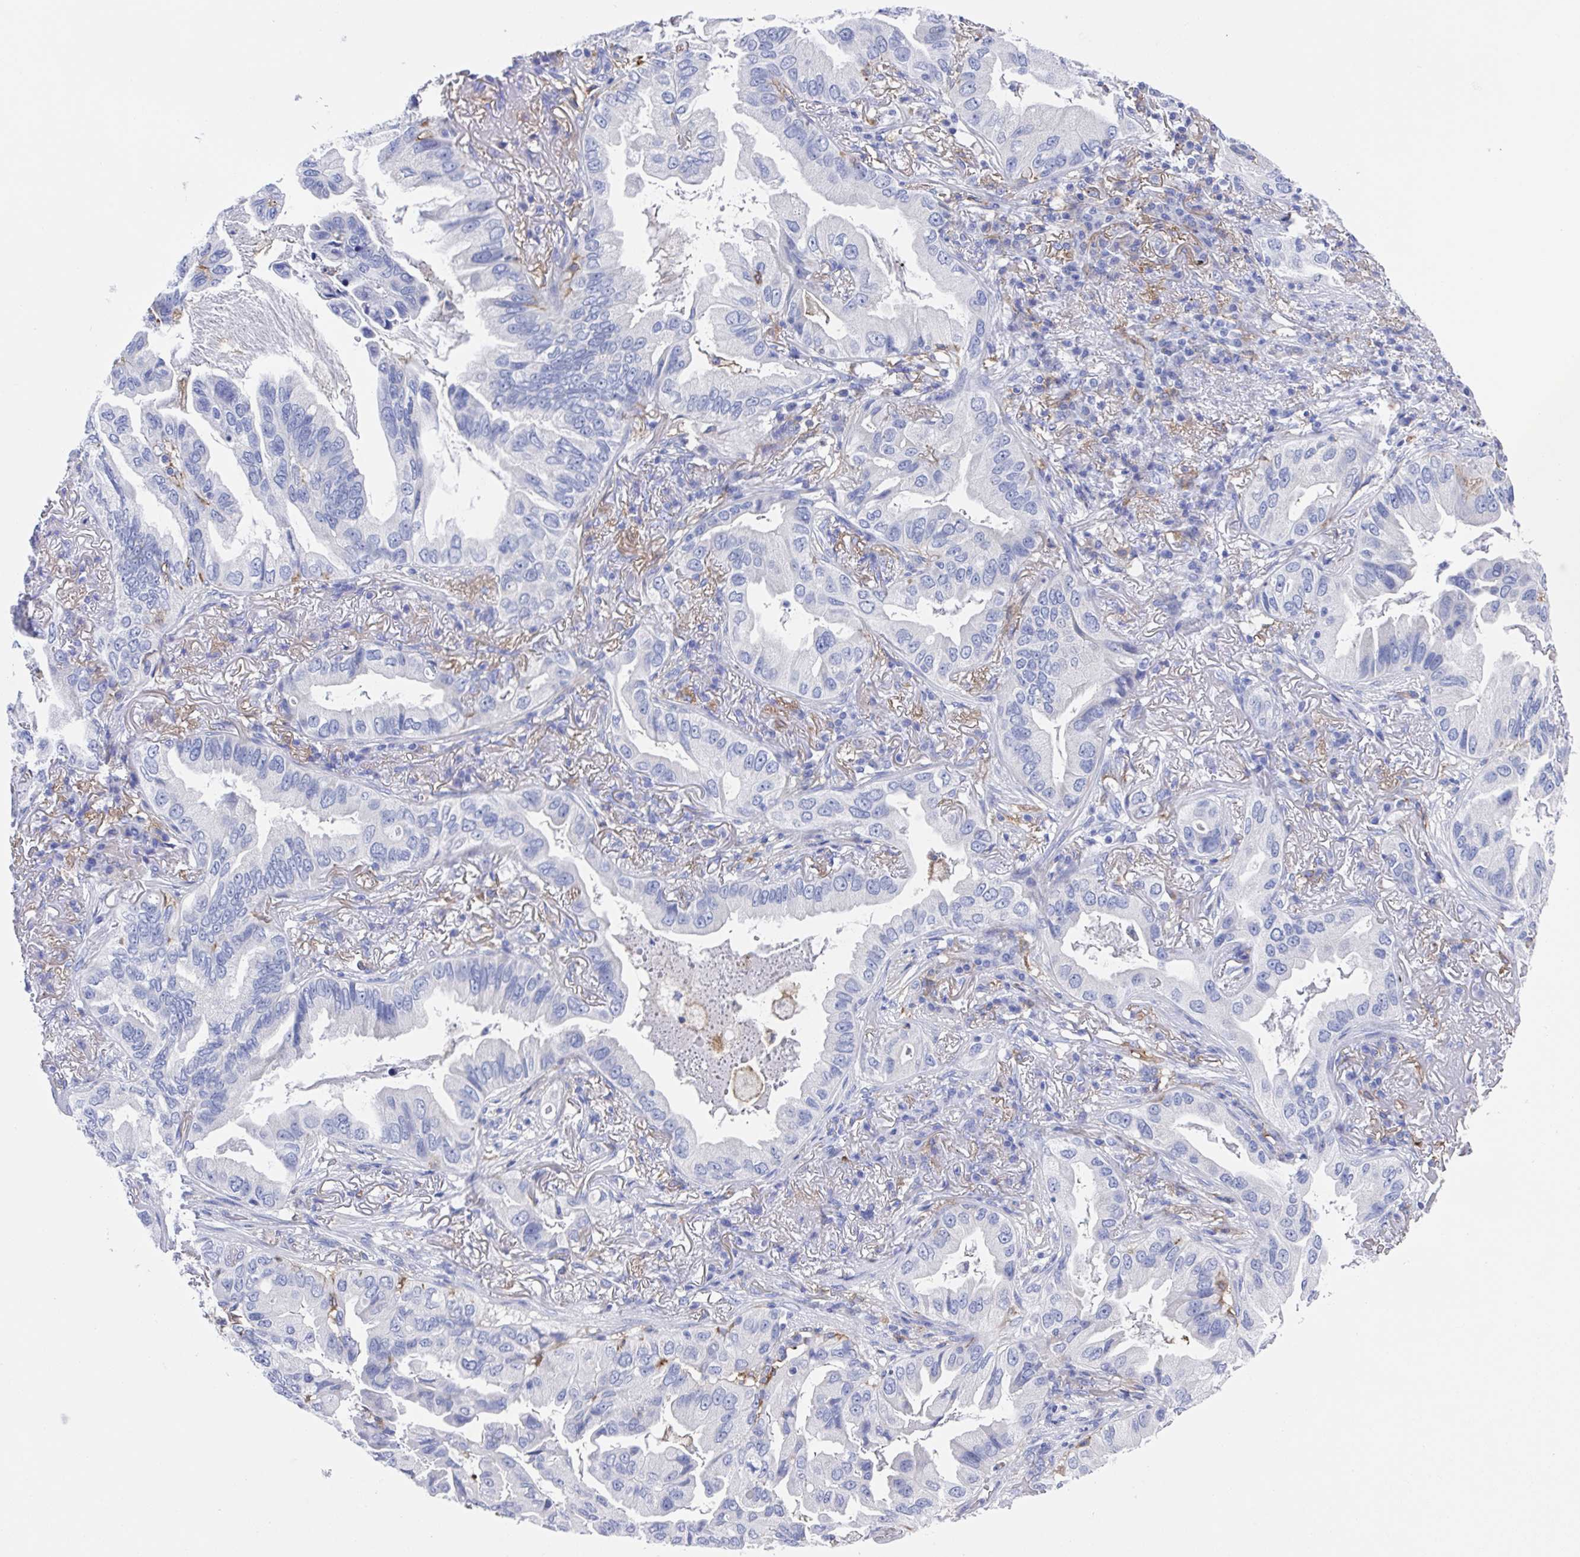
{"staining": {"intensity": "negative", "quantity": "none", "location": "none"}, "tissue": "lung cancer", "cell_type": "Tumor cells", "image_type": "cancer", "snomed": [{"axis": "morphology", "description": "Adenocarcinoma, NOS"}, {"axis": "topography", "description": "Lung"}], "caption": "DAB immunohistochemical staining of adenocarcinoma (lung) shows no significant positivity in tumor cells. (DAB (3,3'-diaminobenzidine) immunohistochemistry with hematoxylin counter stain).", "gene": "FCGR3A", "patient": {"sex": "female", "age": 69}}